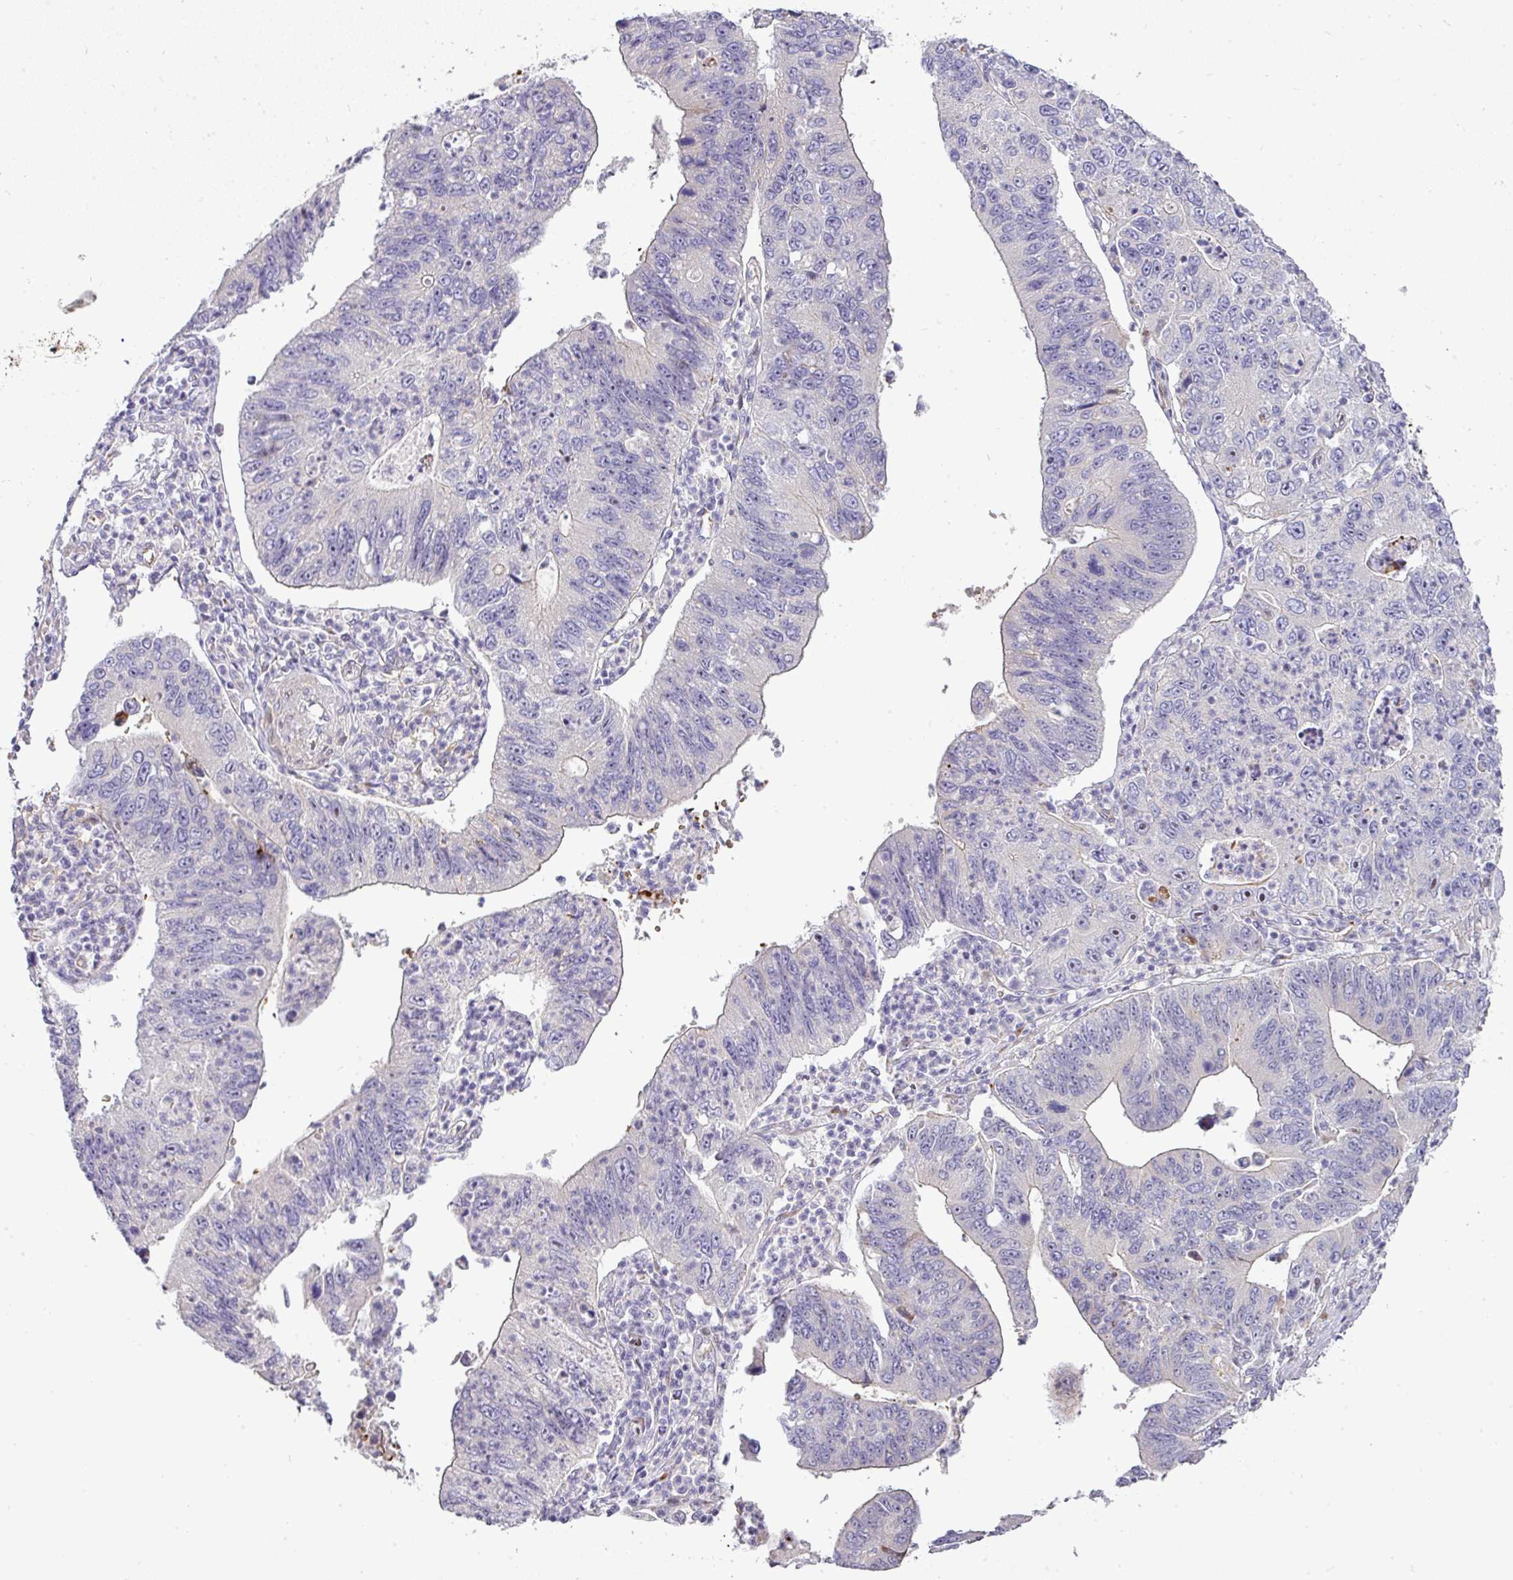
{"staining": {"intensity": "moderate", "quantity": "<25%", "location": "cytoplasmic/membranous"}, "tissue": "stomach cancer", "cell_type": "Tumor cells", "image_type": "cancer", "snomed": [{"axis": "morphology", "description": "Adenocarcinoma, NOS"}, {"axis": "topography", "description": "Stomach"}], "caption": "Brown immunohistochemical staining in human stomach adenocarcinoma demonstrates moderate cytoplasmic/membranous positivity in approximately <25% of tumor cells.", "gene": "ATP6V1F", "patient": {"sex": "male", "age": 59}}